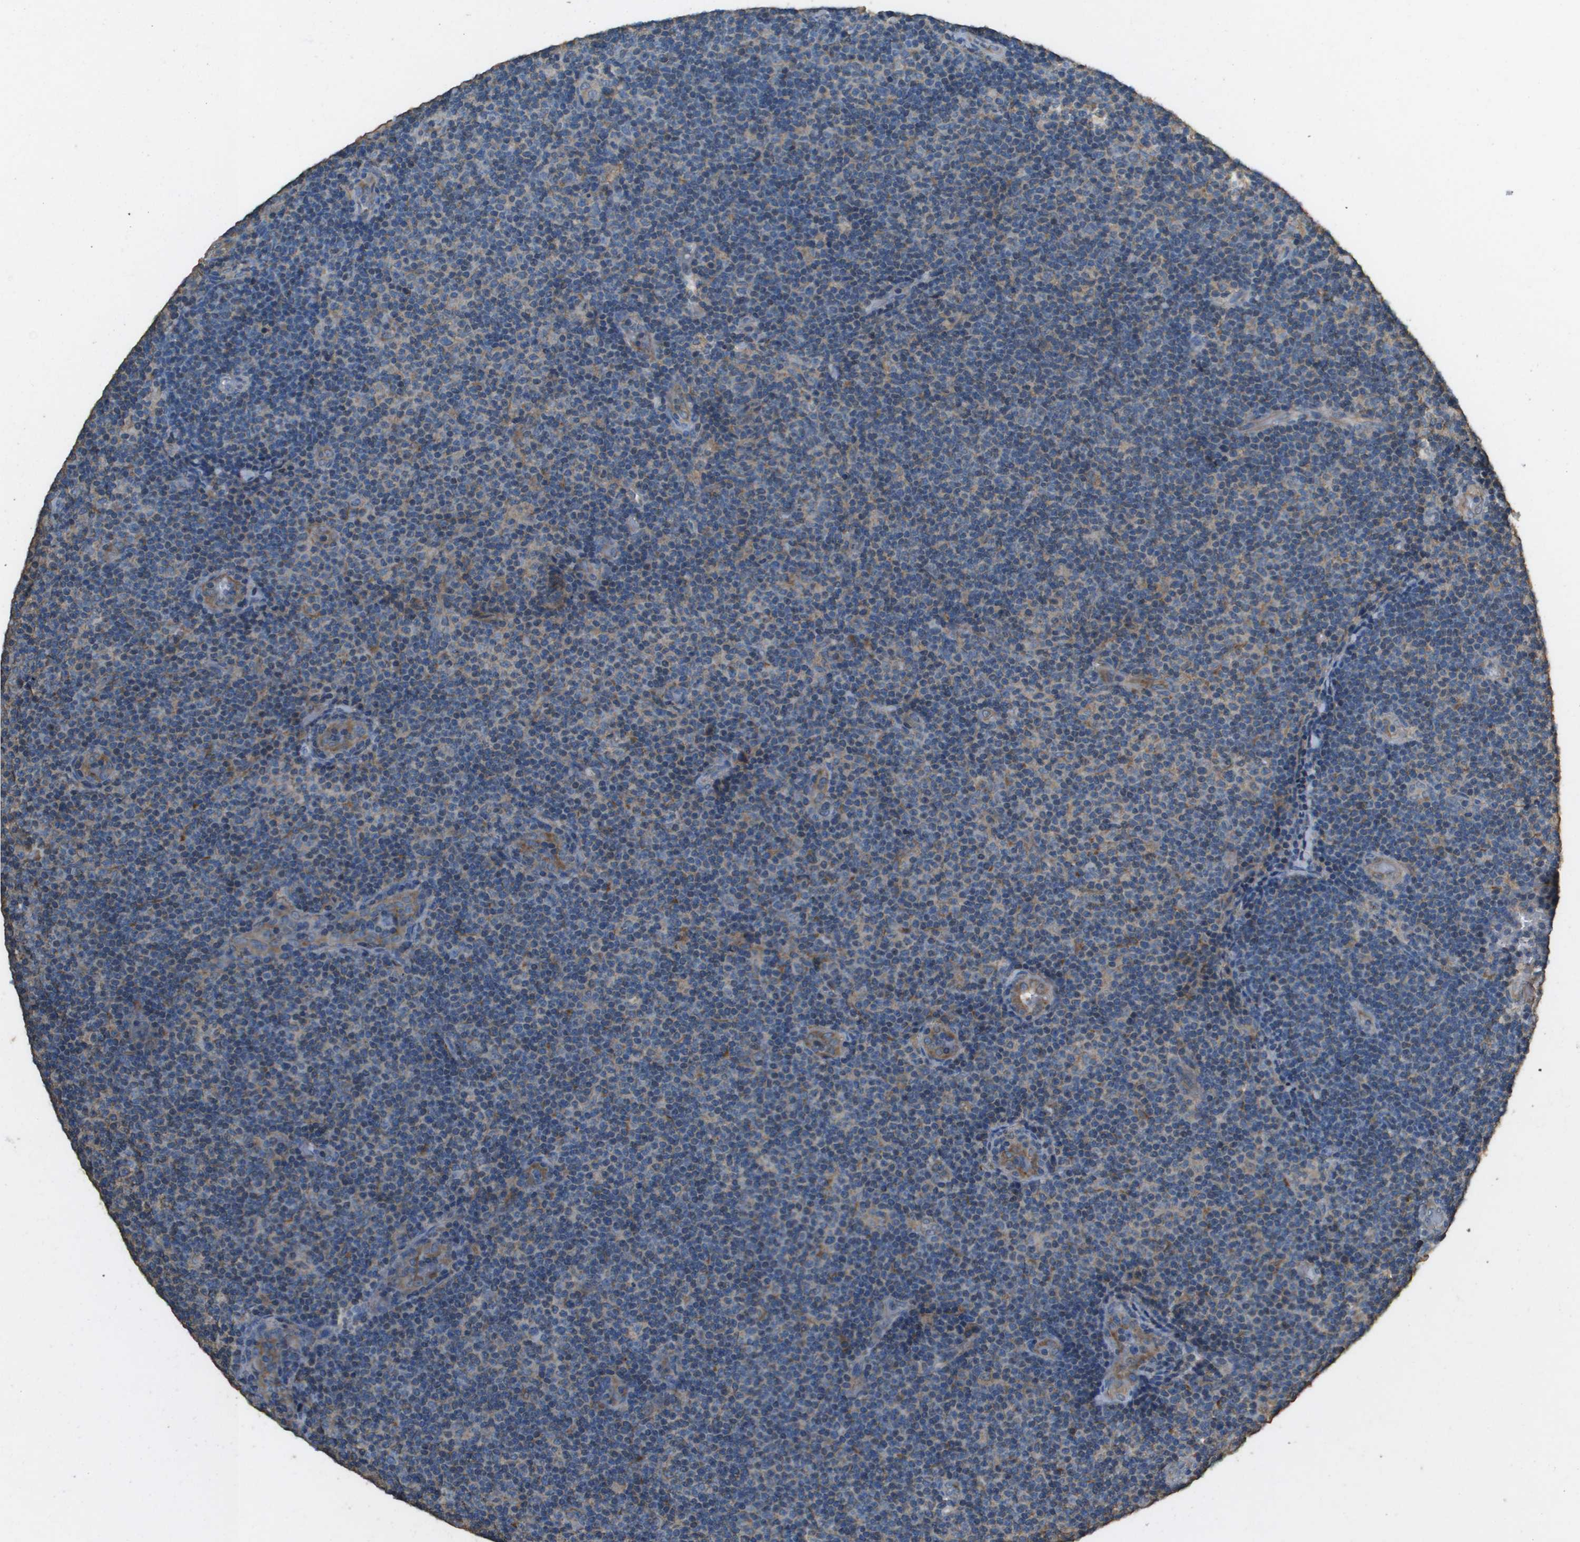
{"staining": {"intensity": "weak", "quantity": "<25%", "location": "cytoplasmic/membranous"}, "tissue": "lymphoma", "cell_type": "Tumor cells", "image_type": "cancer", "snomed": [{"axis": "morphology", "description": "Malignant lymphoma, non-Hodgkin's type, Low grade"}, {"axis": "topography", "description": "Lymph node"}], "caption": "A high-resolution image shows immunohistochemistry staining of lymphoma, which displays no significant expression in tumor cells. The staining is performed using DAB (3,3'-diaminobenzidine) brown chromogen with nuclei counter-stained in using hematoxylin.", "gene": "MS4A7", "patient": {"sex": "male", "age": 83}}